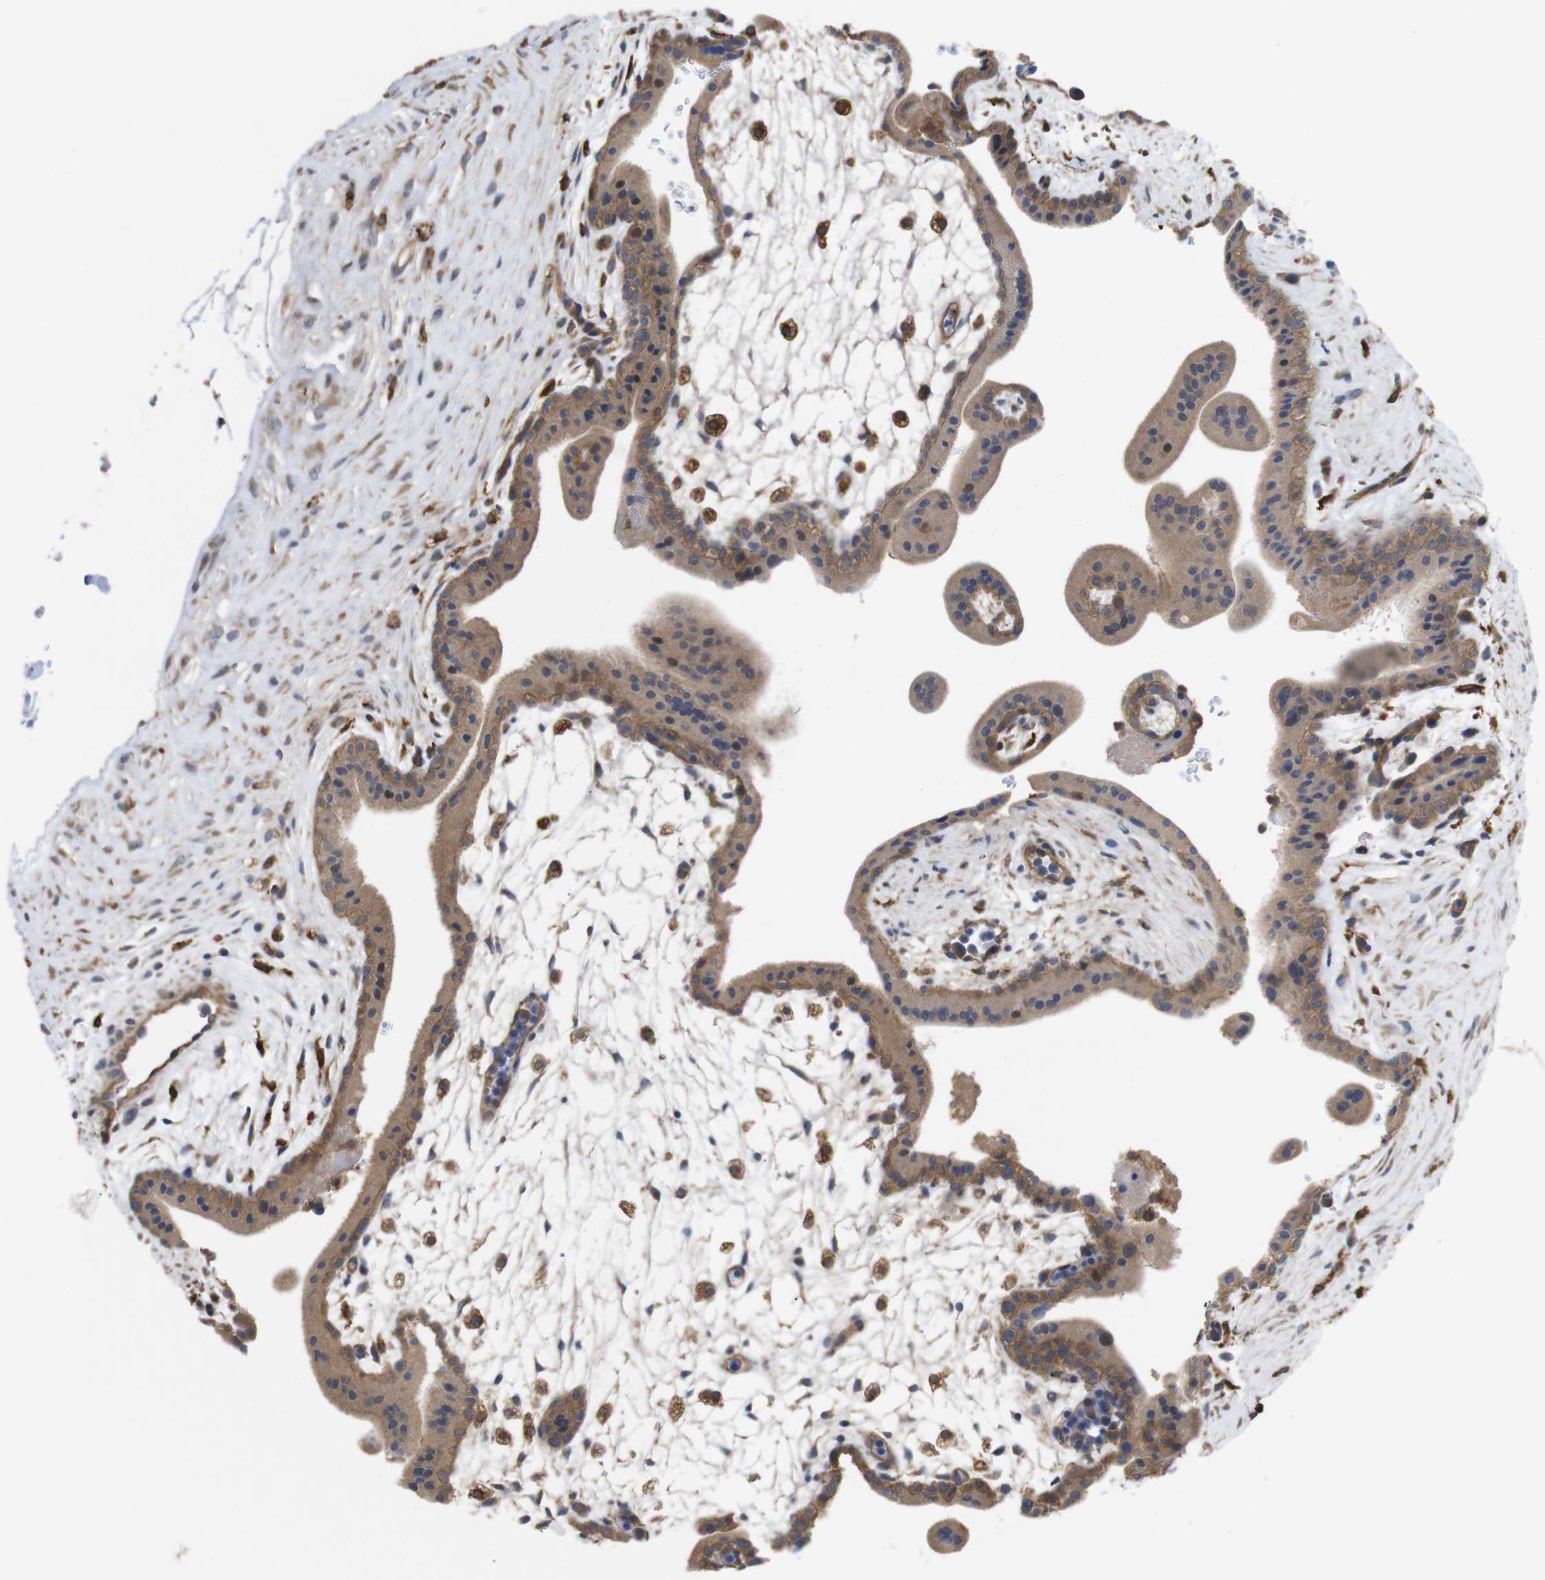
{"staining": {"intensity": "moderate", "quantity": ">75%", "location": "cytoplasmic/membranous"}, "tissue": "placenta", "cell_type": "Trophoblastic cells", "image_type": "normal", "snomed": [{"axis": "morphology", "description": "Normal tissue, NOS"}, {"axis": "topography", "description": "Placenta"}], "caption": "This is an image of IHC staining of normal placenta, which shows moderate expression in the cytoplasmic/membranous of trophoblastic cells.", "gene": "TIAM1", "patient": {"sex": "female", "age": 35}}